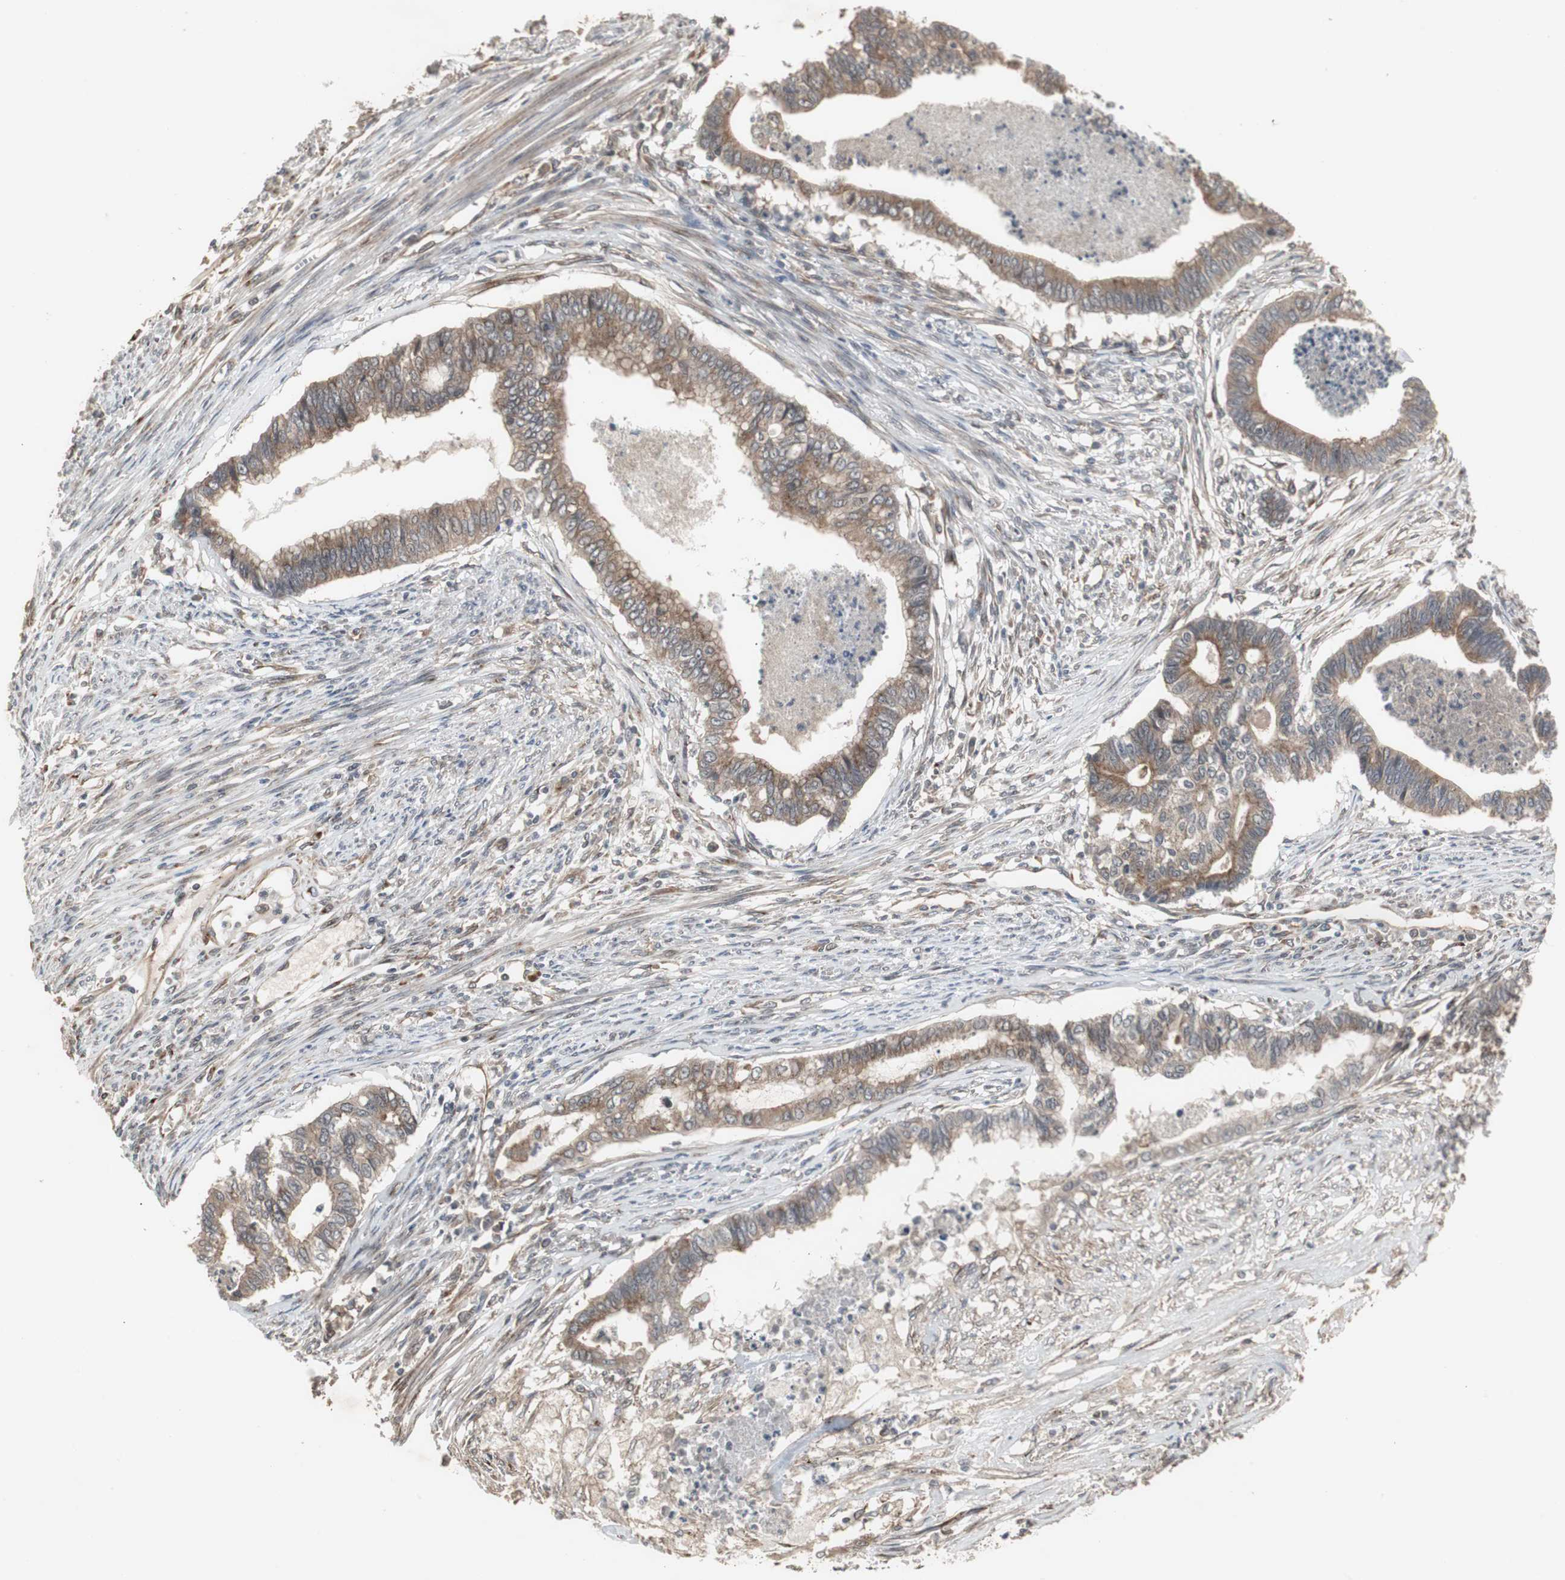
{"staining": {"intensity": "weak", "quantity": ">75%", "location": "cytoplasmic/membranous"}, "tissue": "endometrial cancer", "cell_type": "Tumor cells", "image_type": "cancer", "snomed": [{"axis": "morphology", "description": "Adenocarcinoma, NOS"}, {"axis": "topography", "description": "Endometrium"}], "caption": "Endometrial adenocarcinoma was stained to show a protein in brown. There is low levels of weak cytoplasmic/membranous staining in approximately >75% of tumor cells.", "gene": "ATP2B2", "patient": {"sex": "female", "age": 79}}